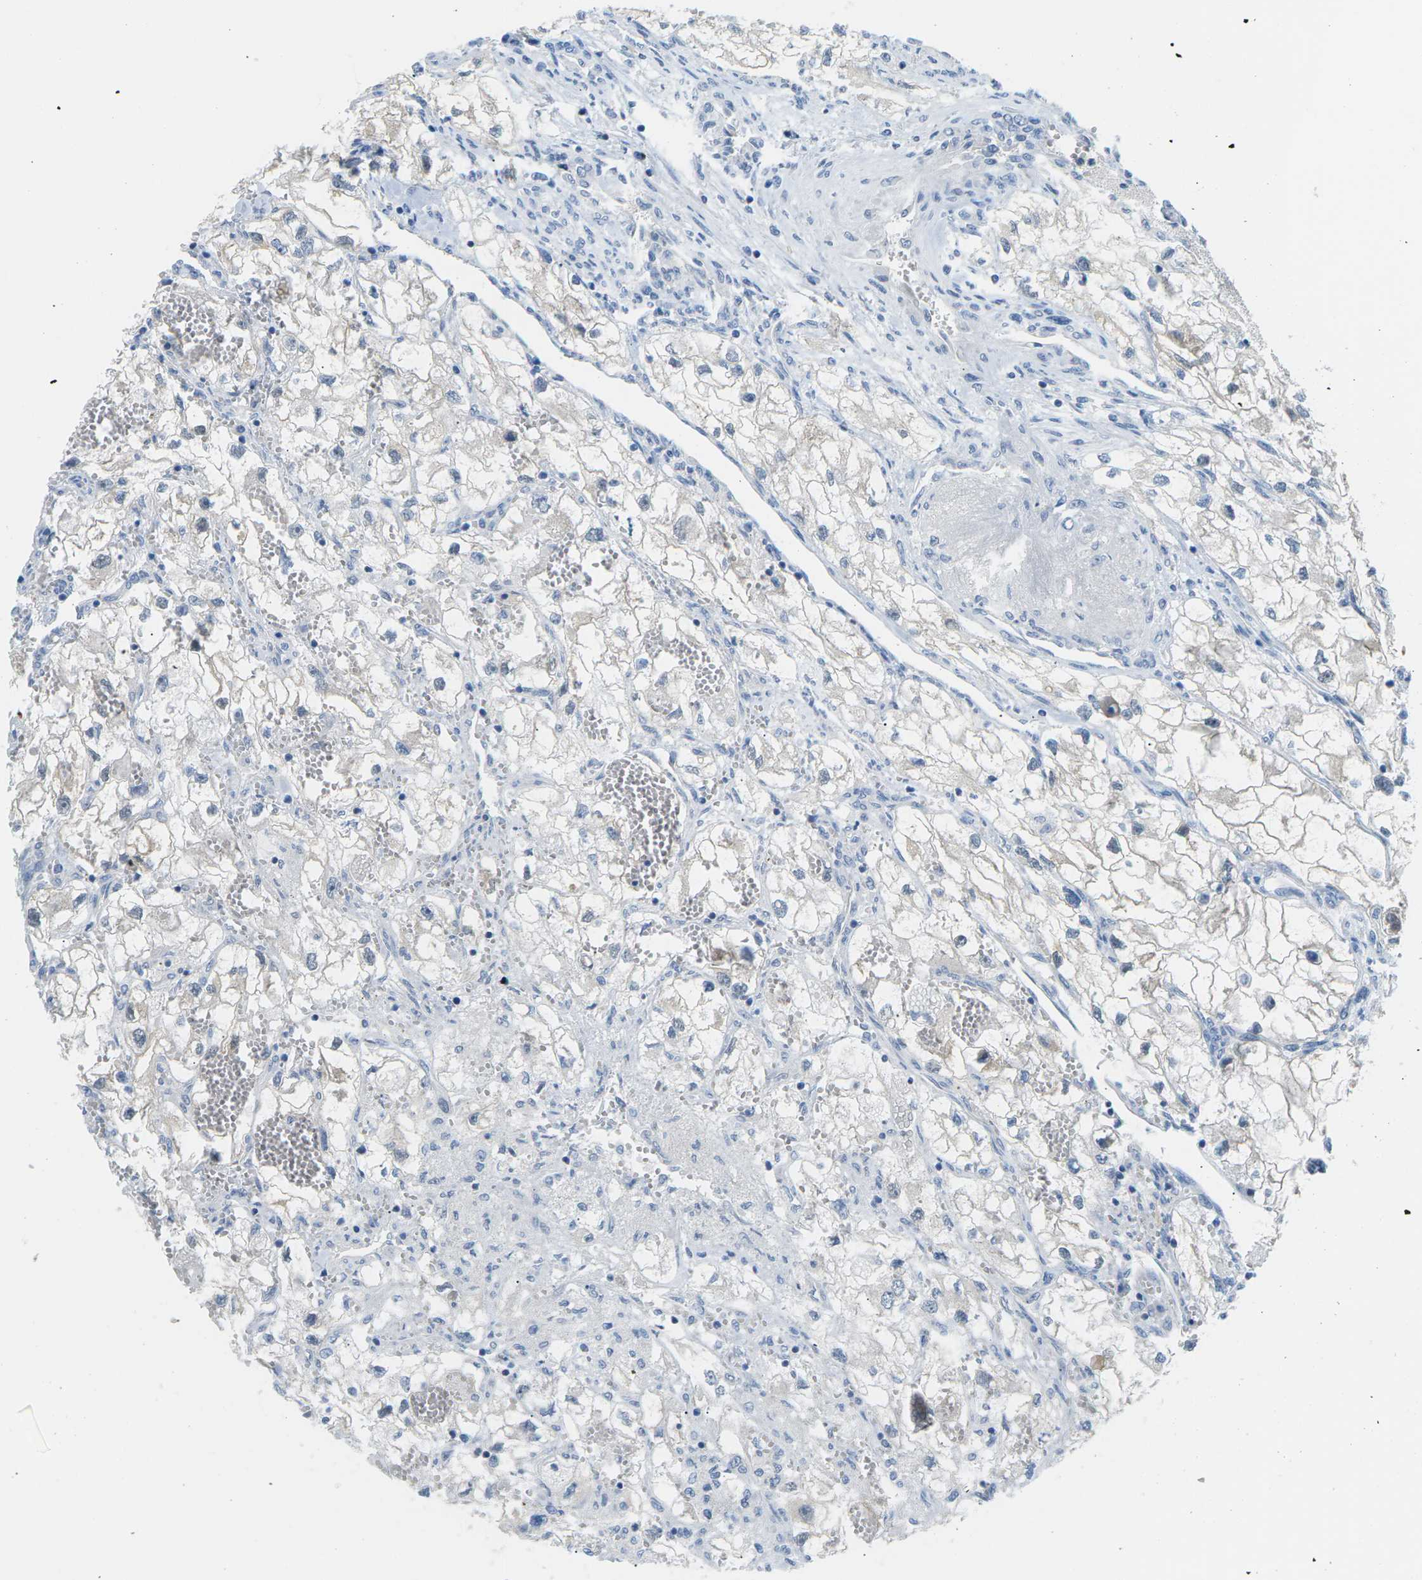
{"staining": {"intensity": "negative", "quantity": "none", "location": "none"}, "tissue": "renal cancer", "cell_type": "Tumor cells", "image_type": "cancer", "snomed": [{"axis": "morphology", "description": "Adenocarcinoma, NOS"}, {"axis": "topography", "description": "Kidney"}], "caption": "There is no significant staining in tumor cells of adenocarcinoma (renal).", "gene": "PSAT1", "patient": {"sex": "female", "age": 70}}